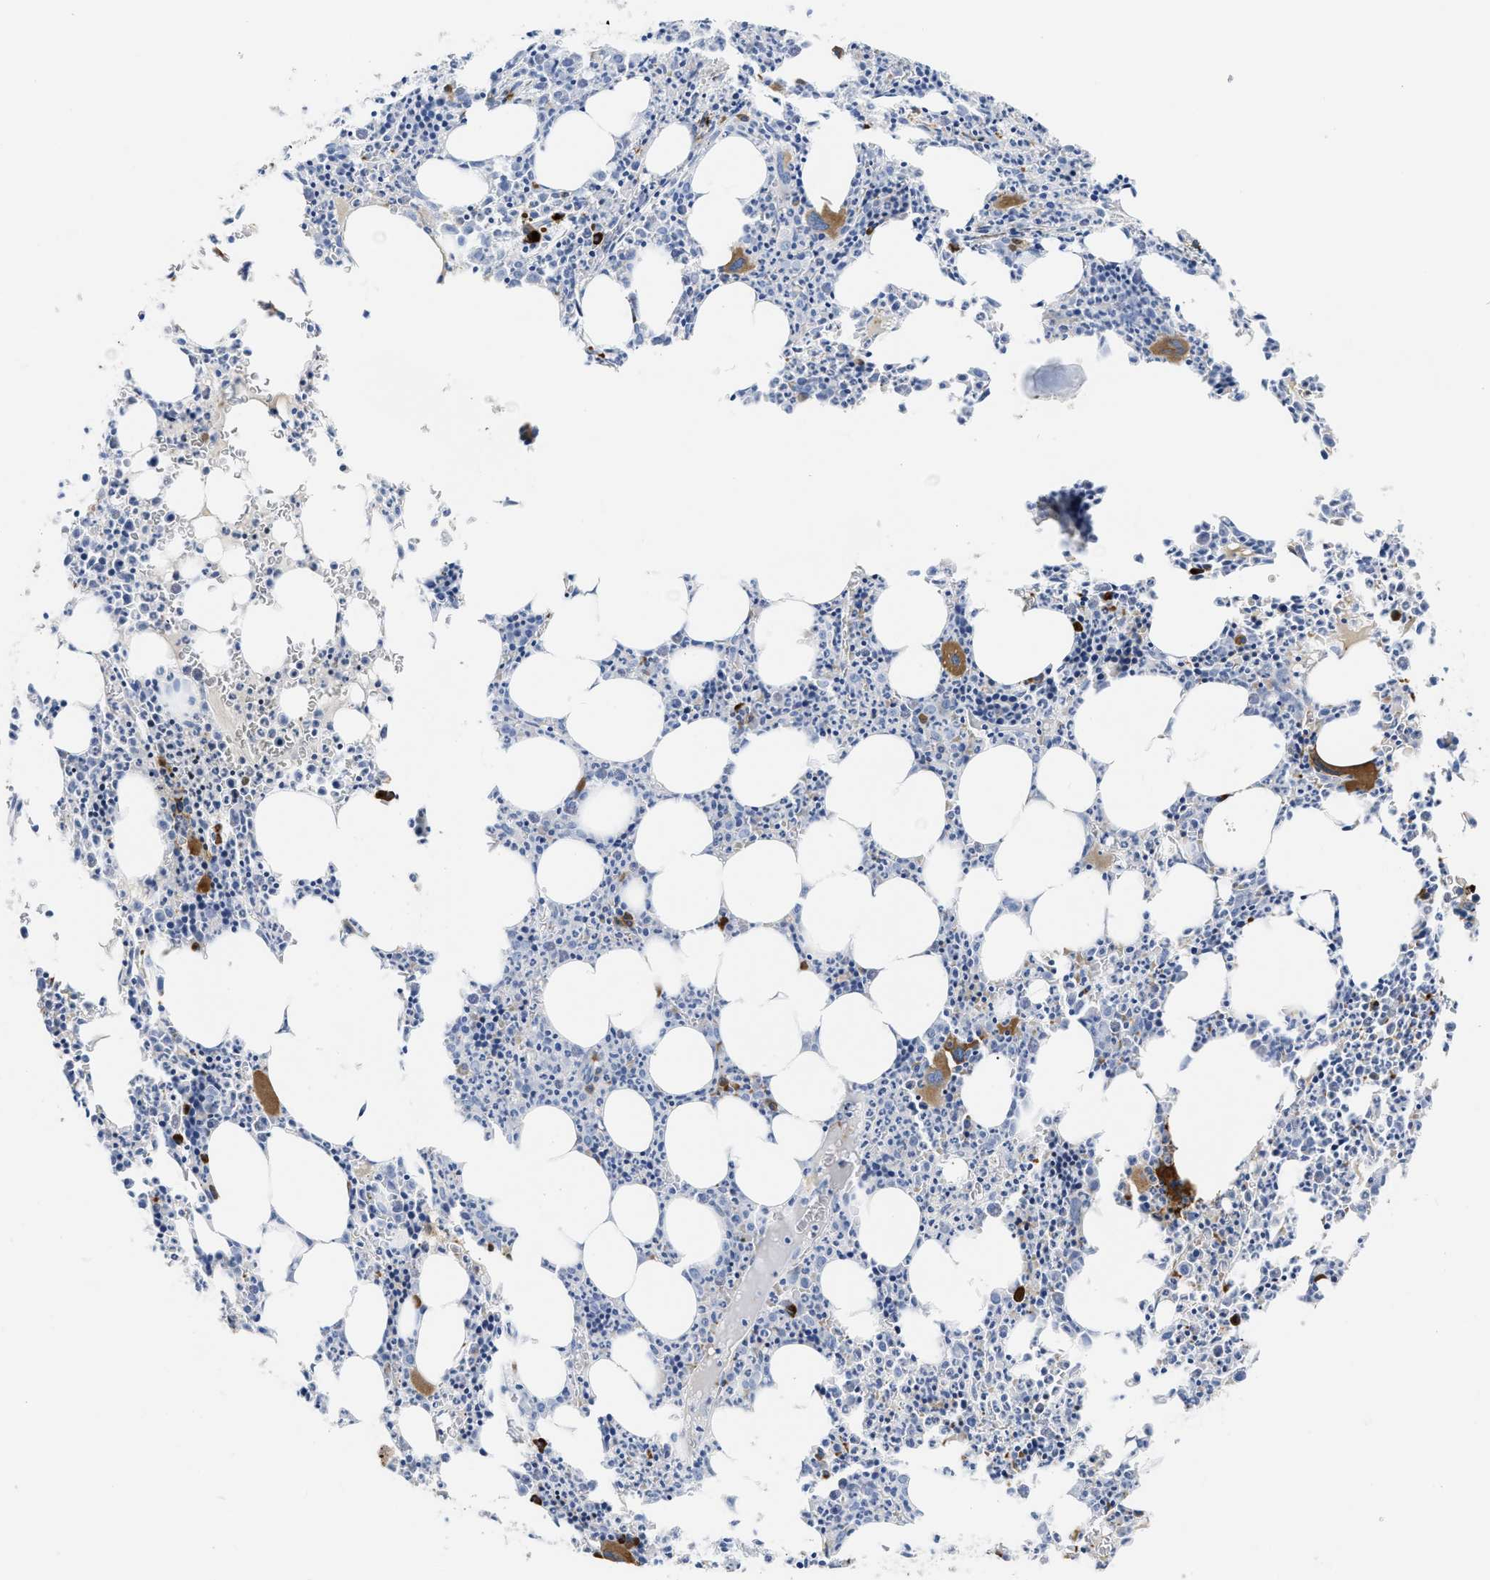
{"staining": {"intensity": "strong", "quantity": "<25%", "location": "cytoplasmic/membranous"}, "tissue": "bone marrow", "cell_type": "Hematopoietic cells", "image_type": "normal", "snomed": [{"axis": "morphology", "description": "Normal tissue, NOS"}, {"axis": "morphology", "description": "Inflammation, NOS"}, {"axis": "topography", "description": "Bone marrow"}], "caption": "A medium amount of strong cytoplasmic/membranous staining is appreciated in approximately <25% of hematopoietic cells in unremarkable bone marrow. Ihc stains the protein in brown and the nuclei are stained blue.", "gene": "FGF18", "patient": {"sex": "female", "age": 40}}